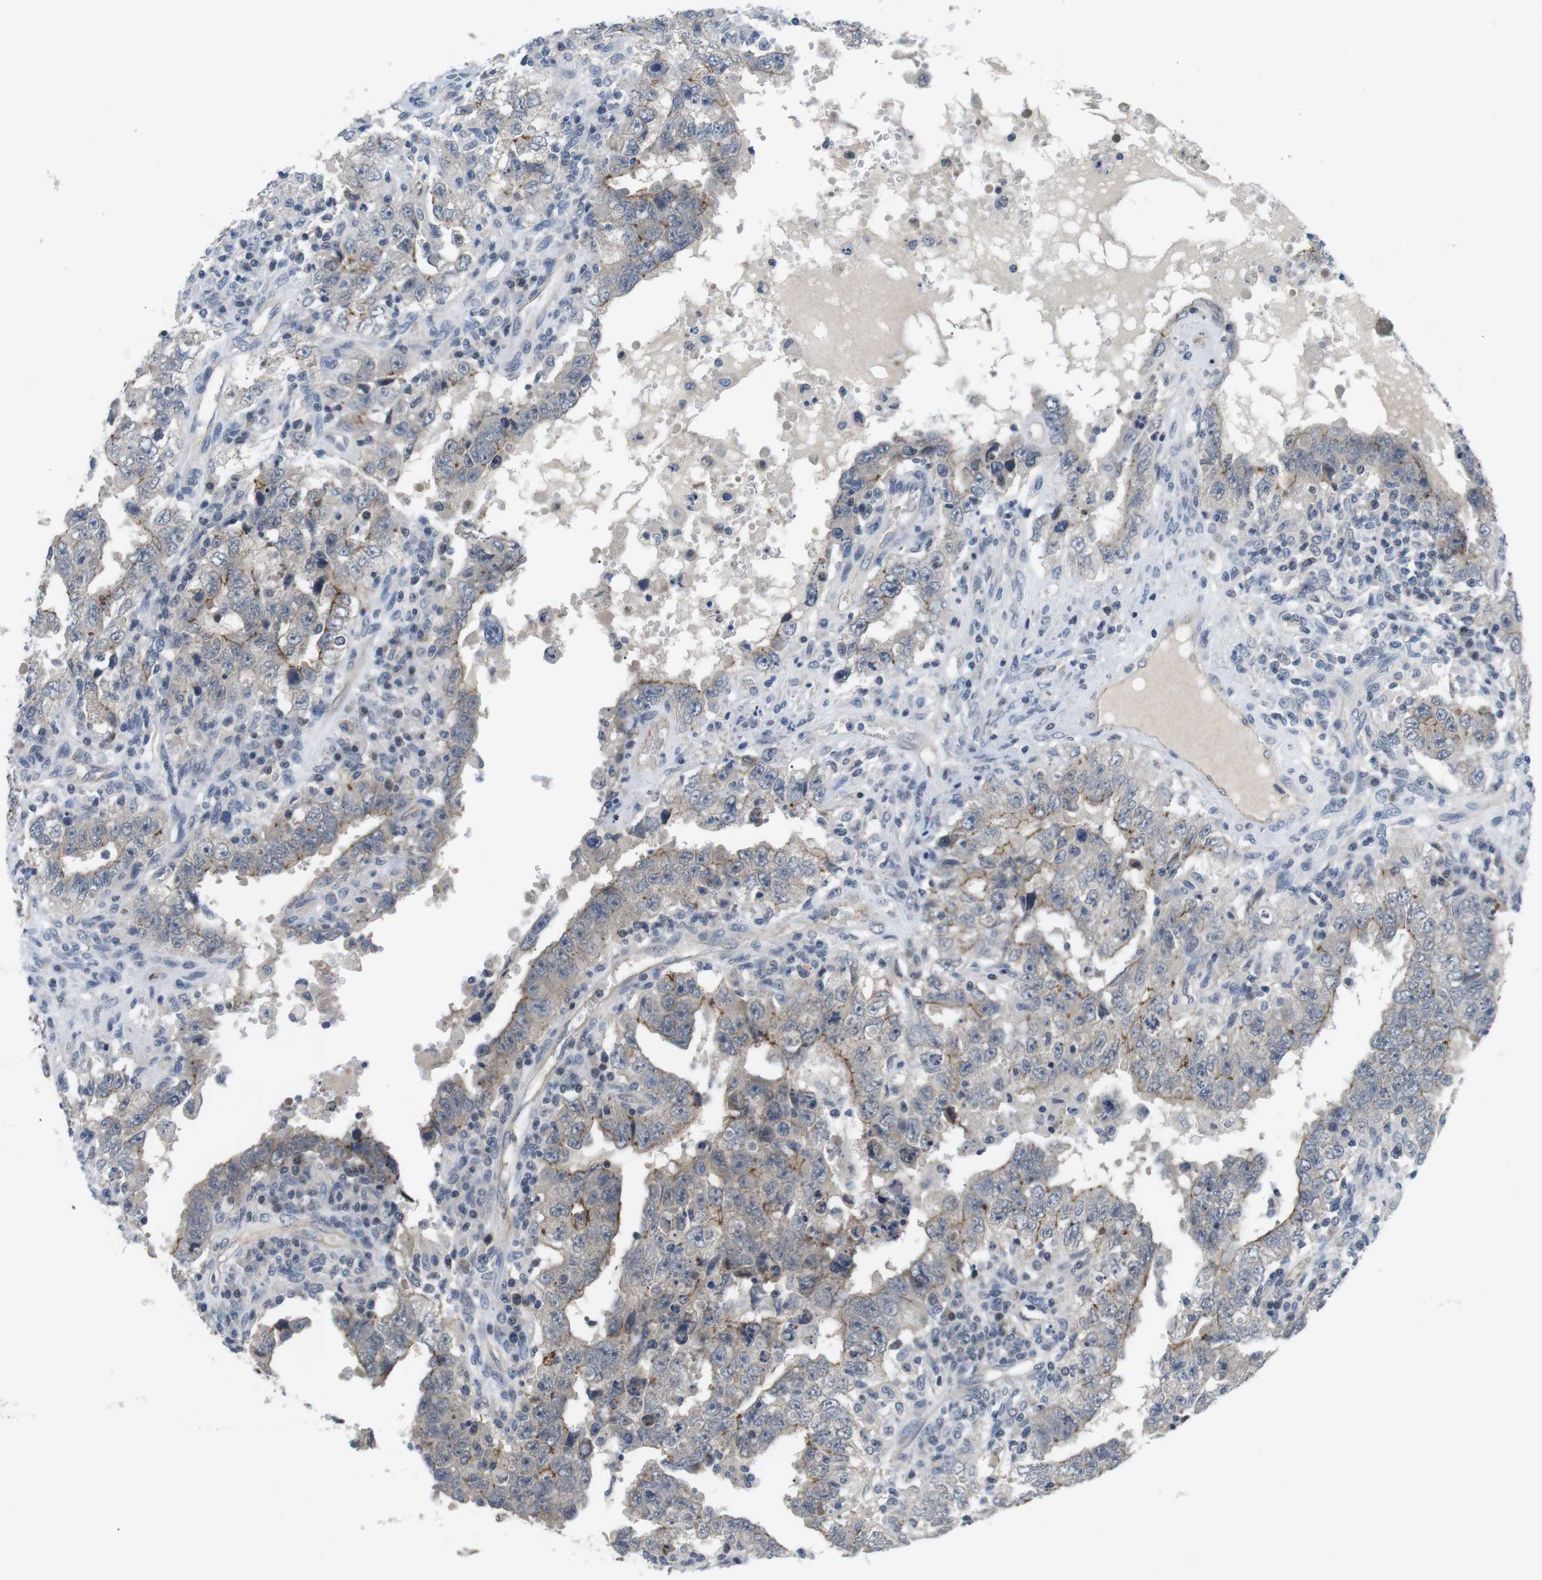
{"staining": {"intensity": "moderate", "quantity": "<25%", "location": "cytoplasmic/membranous"}, "tissue": "testis cancer", "cell_type": "Tumor cells", "image_type": "cancer", "snomed": [{"axis": "morphology", "description": "Carcinoma, Embryonal, NOS"}, {"axis": "topography", "description": "Testis"}], "caption": "This is a micrograph of immunohistochemistry staining of testis cancer (embryonal carcinoma), which shows moderate positivity in the cytoplasmic/membranous of tumor cells.", "gene": "NECTIN1", "patient": {"sex": "male", "age": 26}}